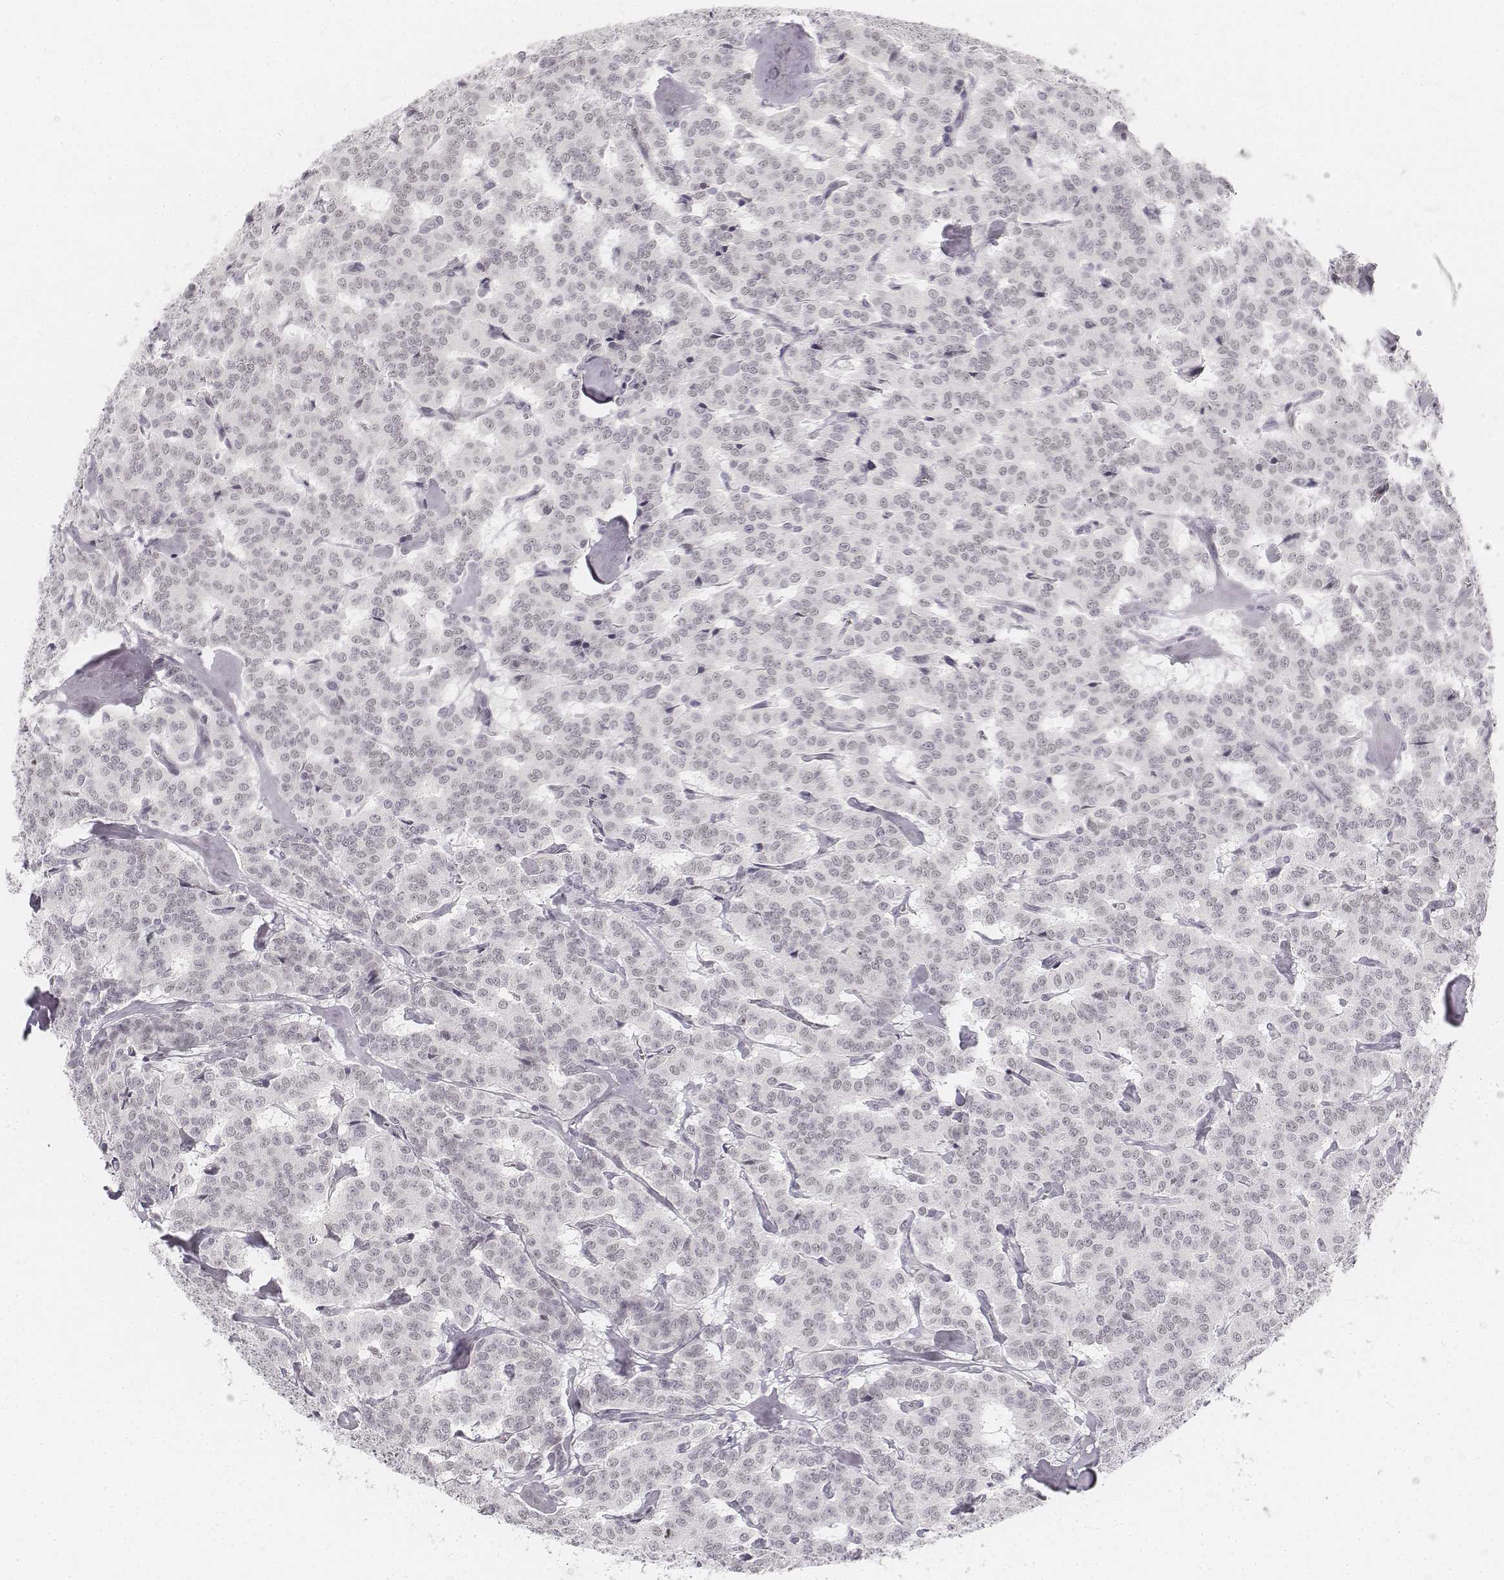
{"staining": {"intensity": "negative", "quantity": "none", "location": "none"}, "tissue": "carcinoid", "cell_type": "Tumor cells", "image_type": "cancer", "snomed": [{"axis": "morphology", "description": "Carcinoid, malignant, NOS"}, {"axis": "topography", "description": "Lung"}], "caption": "Immunohistochemistry (IHC) micrograph of neoplastic tissue: human malignant carcinoid stained with DAB displays no significant protein staining in tumor cells.", "gene": "KRTAP2-1", "patient": {"sex": "female", "age": 46}}